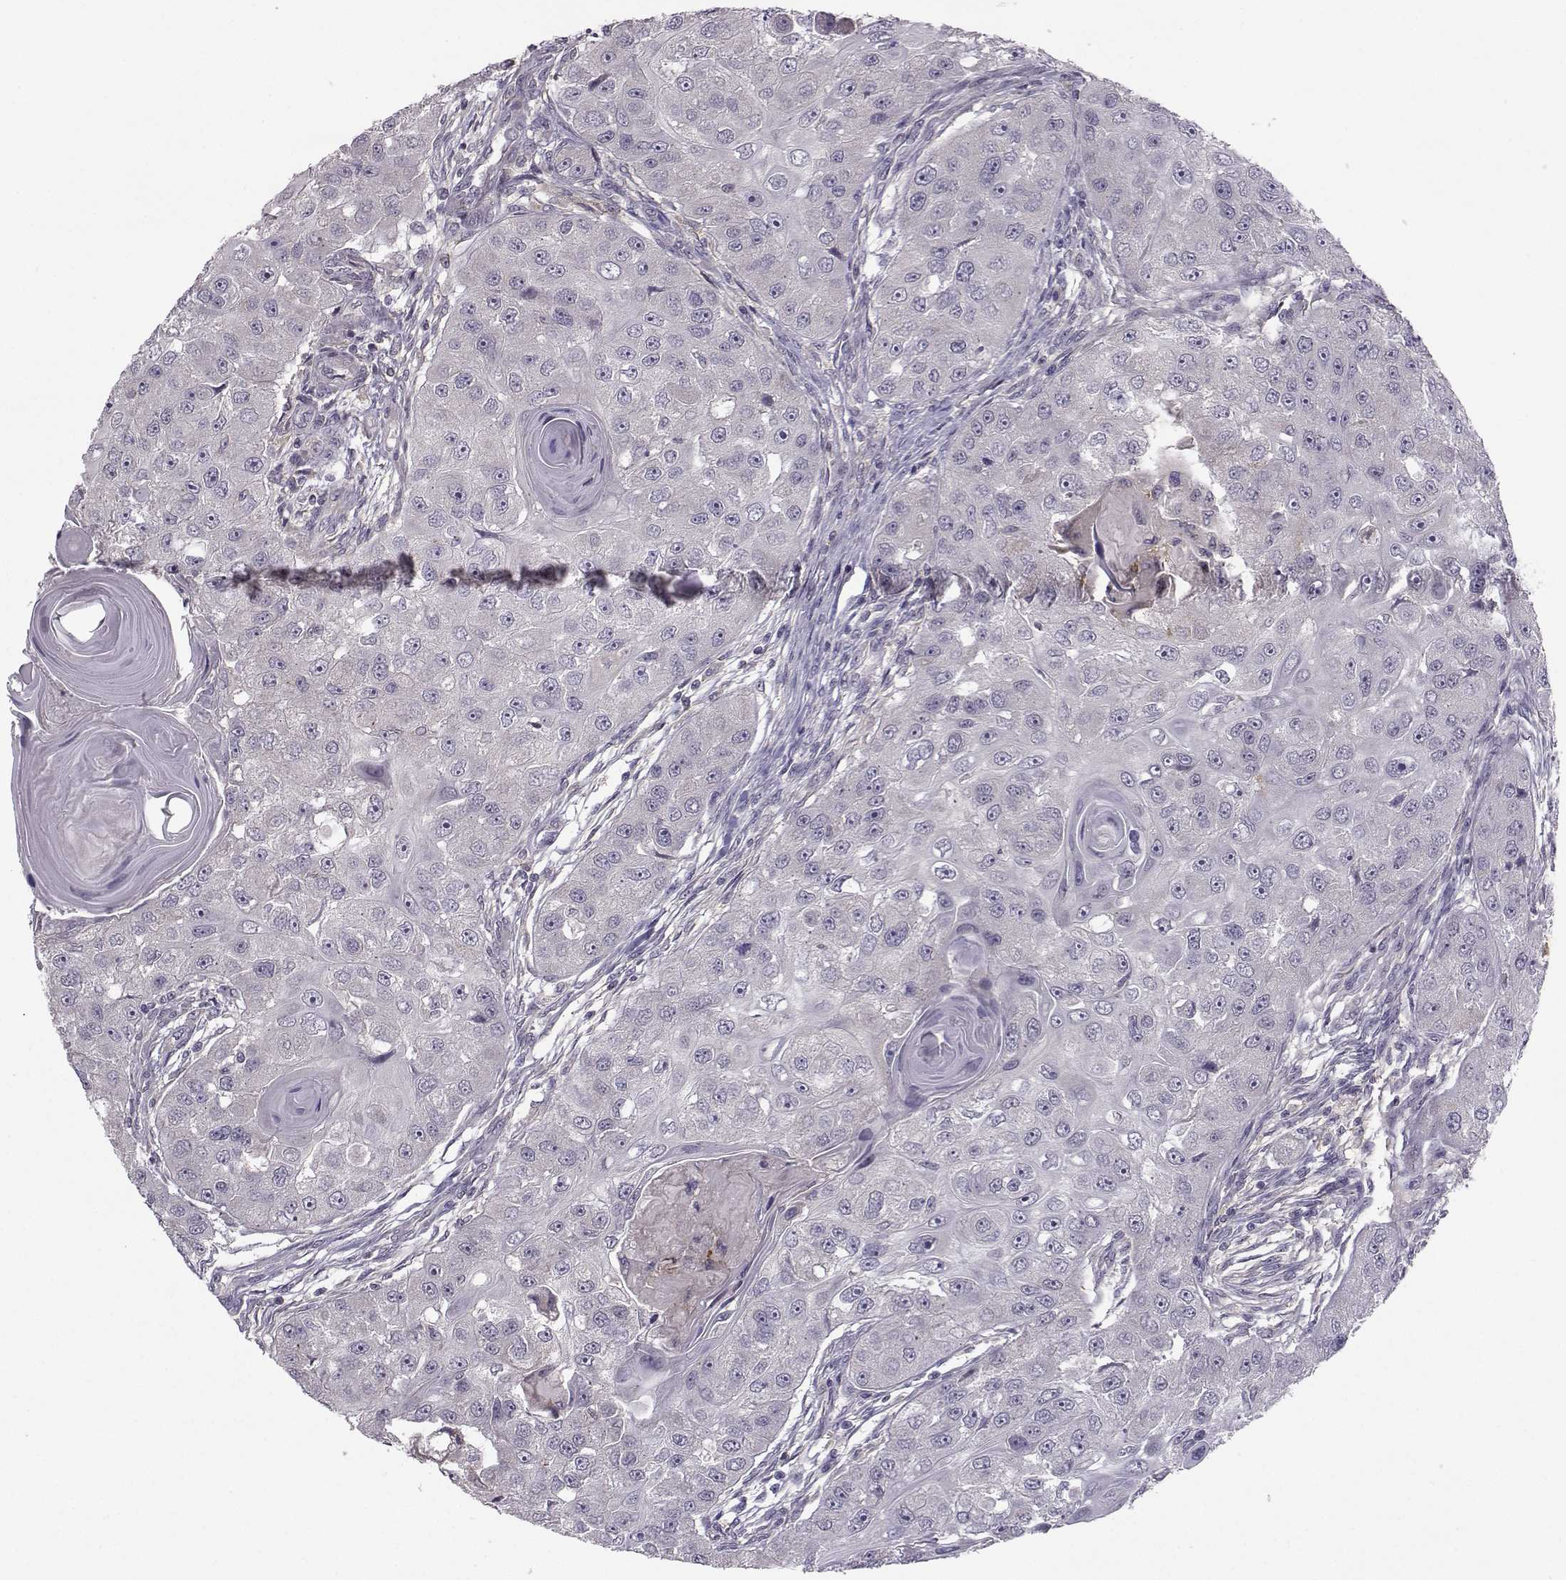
{"staining": {"intensity": "negative", "quantity": "none", "location": "none"}, "tissue": "head and neck cancer", "cell_type": "Tumor cells", "image_type": "cancer", "snomed": [{"axis": "morphology", "description": "Squamous cell carcinoma, NOS"}, {"axis": "topography", "description": "Head-Neck"}], "caption": "Tumor cells show no significant positivity in head and neck cancer (squamous cell carcinoma).", "gene": "FCAMR", "patient": {"sex": "male", "age": 51}}